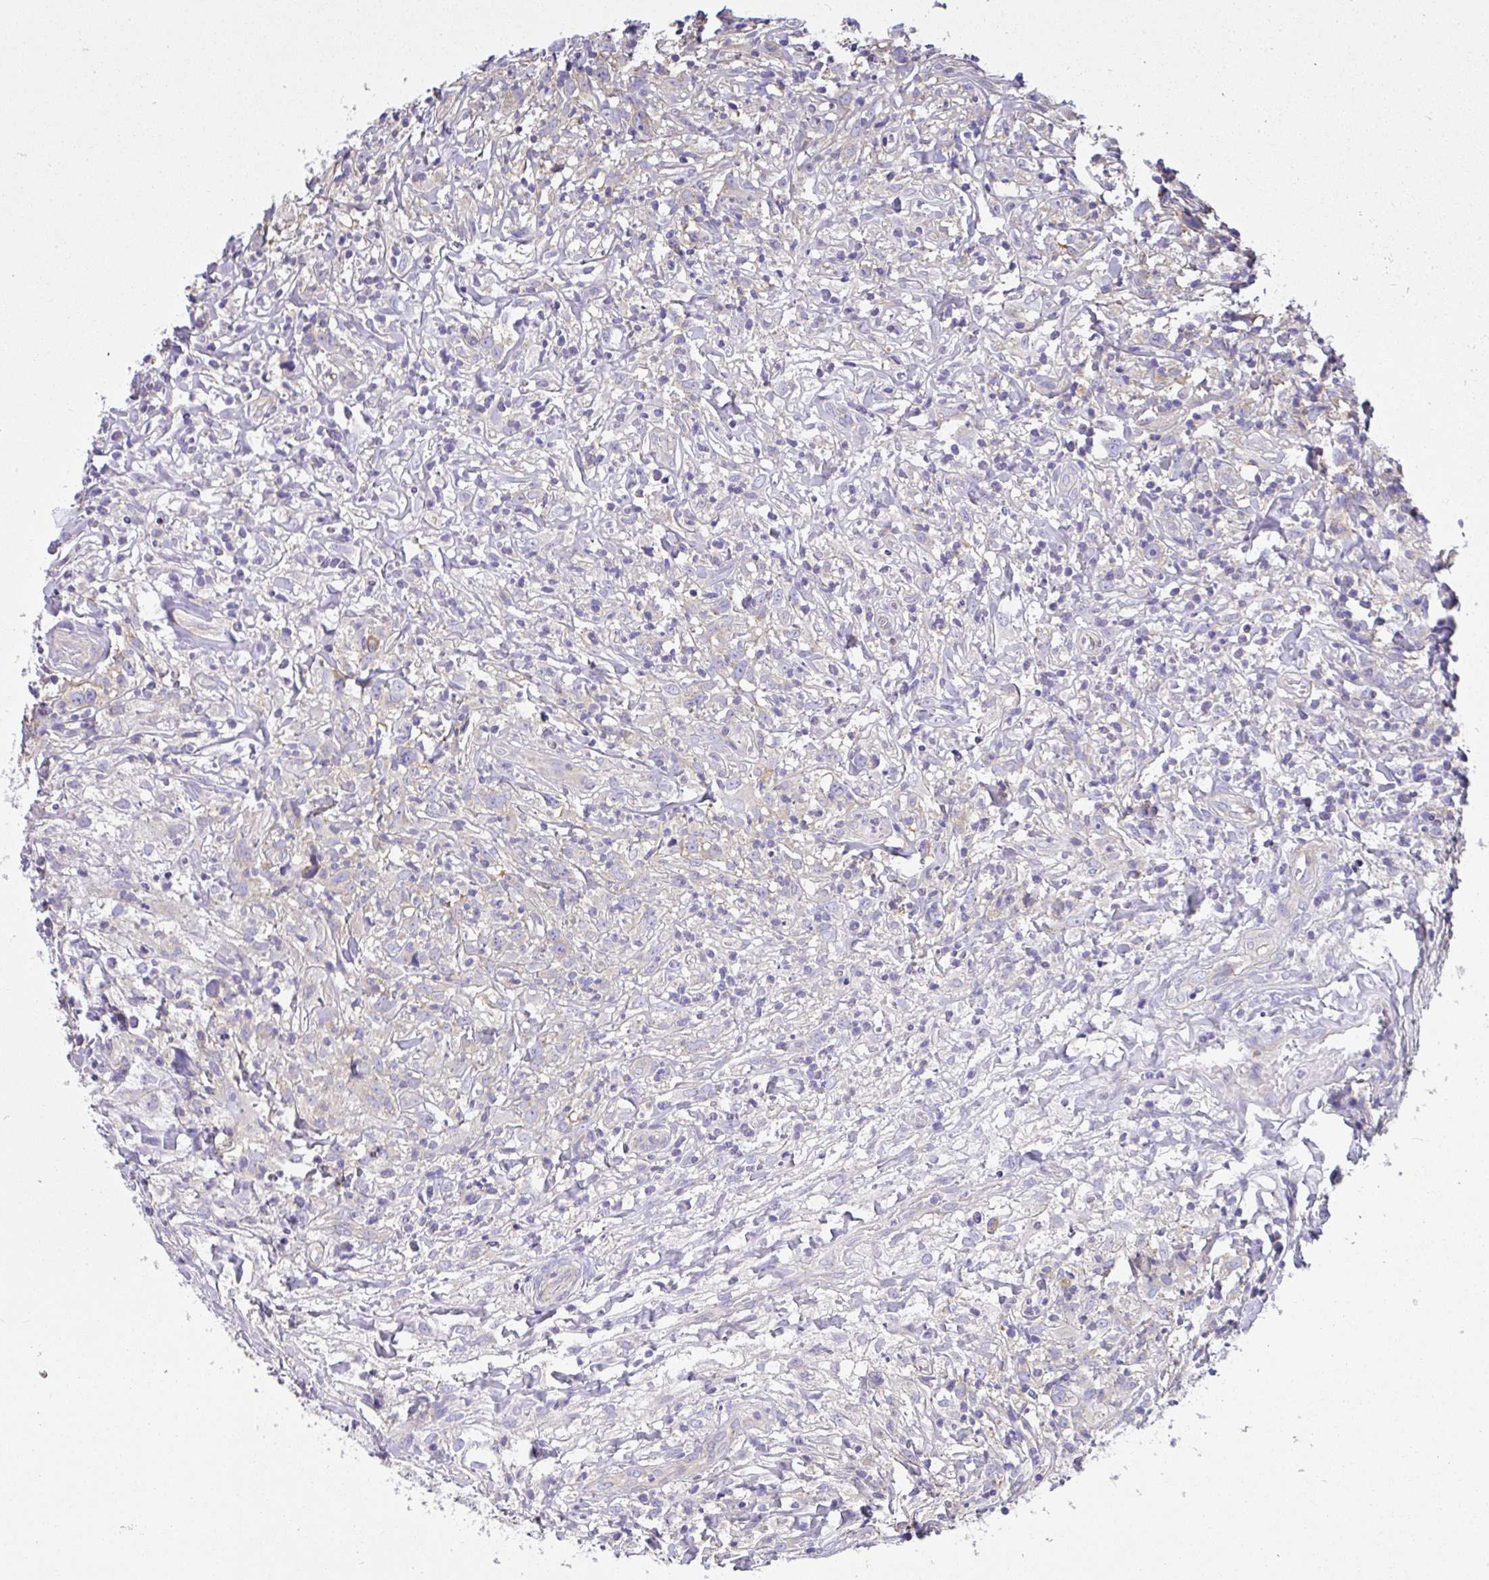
{"staining": {"intensity": "negative", "quantity": "none", "location": "none"}, "tissue": "lymphoma", "cell_type": "Tumor cells", "image_type": "cancer", "snomed": [{"axis": "morphology", "description": "Hodgkin's disease, NOS"}, {"axis": "topography", "description": "No Tissue"}], "caption": "There is no significant staining in tumor cells of lymphoma. (DAB (3,3'-diaminobenzidine) immunohistochemistry (IHC) with hematoxylin counter stain).", "gene": "GFPT2", "patient": {"sex": "female", "age": 21}}